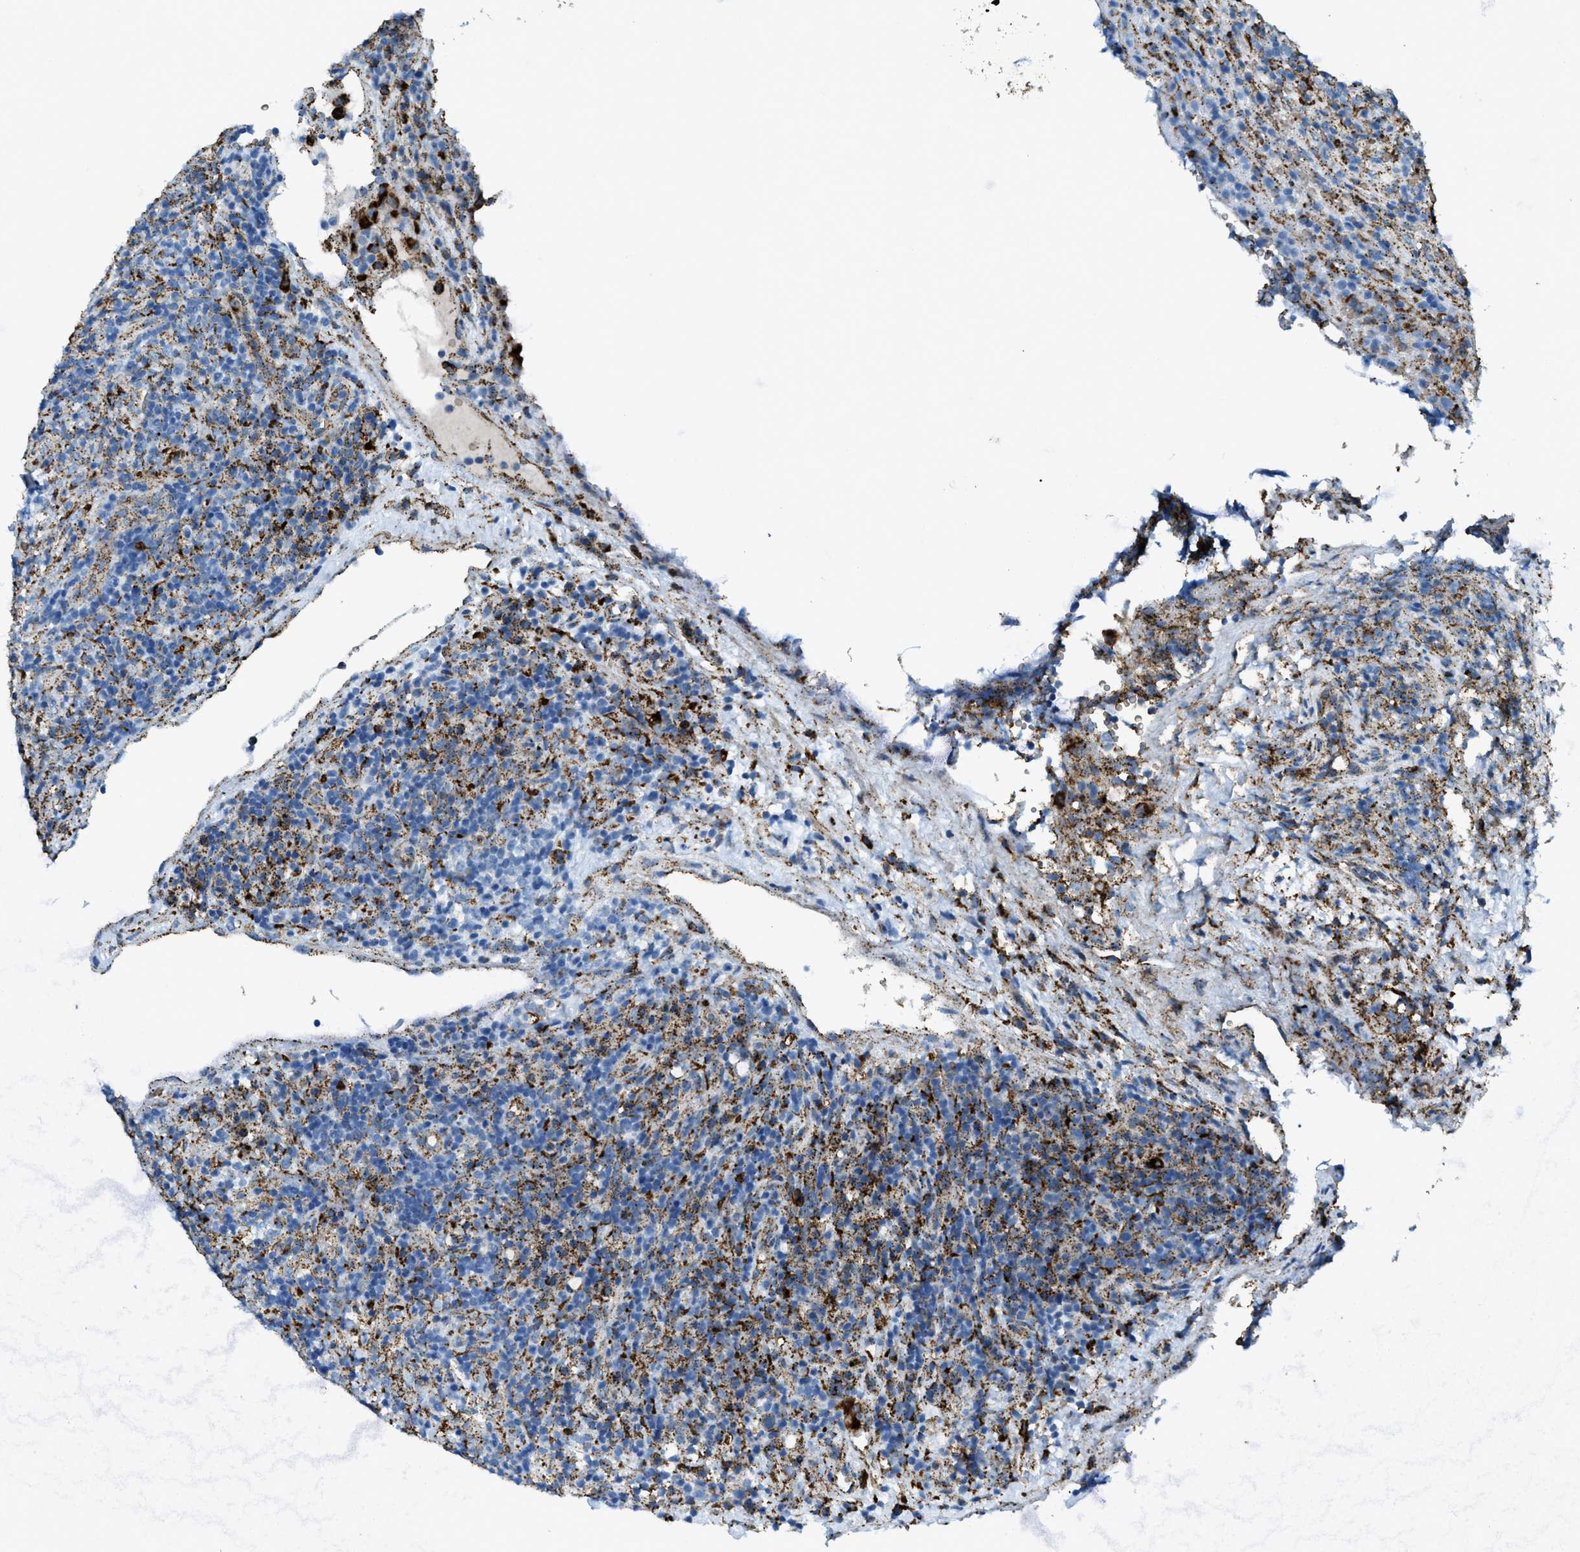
{"staining": {"intensity": "strong", "quantity": "<25%", "location": "cytoplasmic/membranous"}, "tissue": "lymphoma", "cell_type": "Tumor cells", "image_type": "cancer", "snomed": [{"axis": "morphology", "description": "Malignant lymphoma, non-Hodgkin's type, High grade"}, {"axis": "topography", "description": "Lymph node"}], "caption": "Lymphoma stained with DAB immunohistochemistry (IHC) displays medium levels of strong cytoplasmic/membranous positivity in about <25% of tumor cells.", "gene": "SCARB2", "patient": {"sex": "female", "age": 76}}